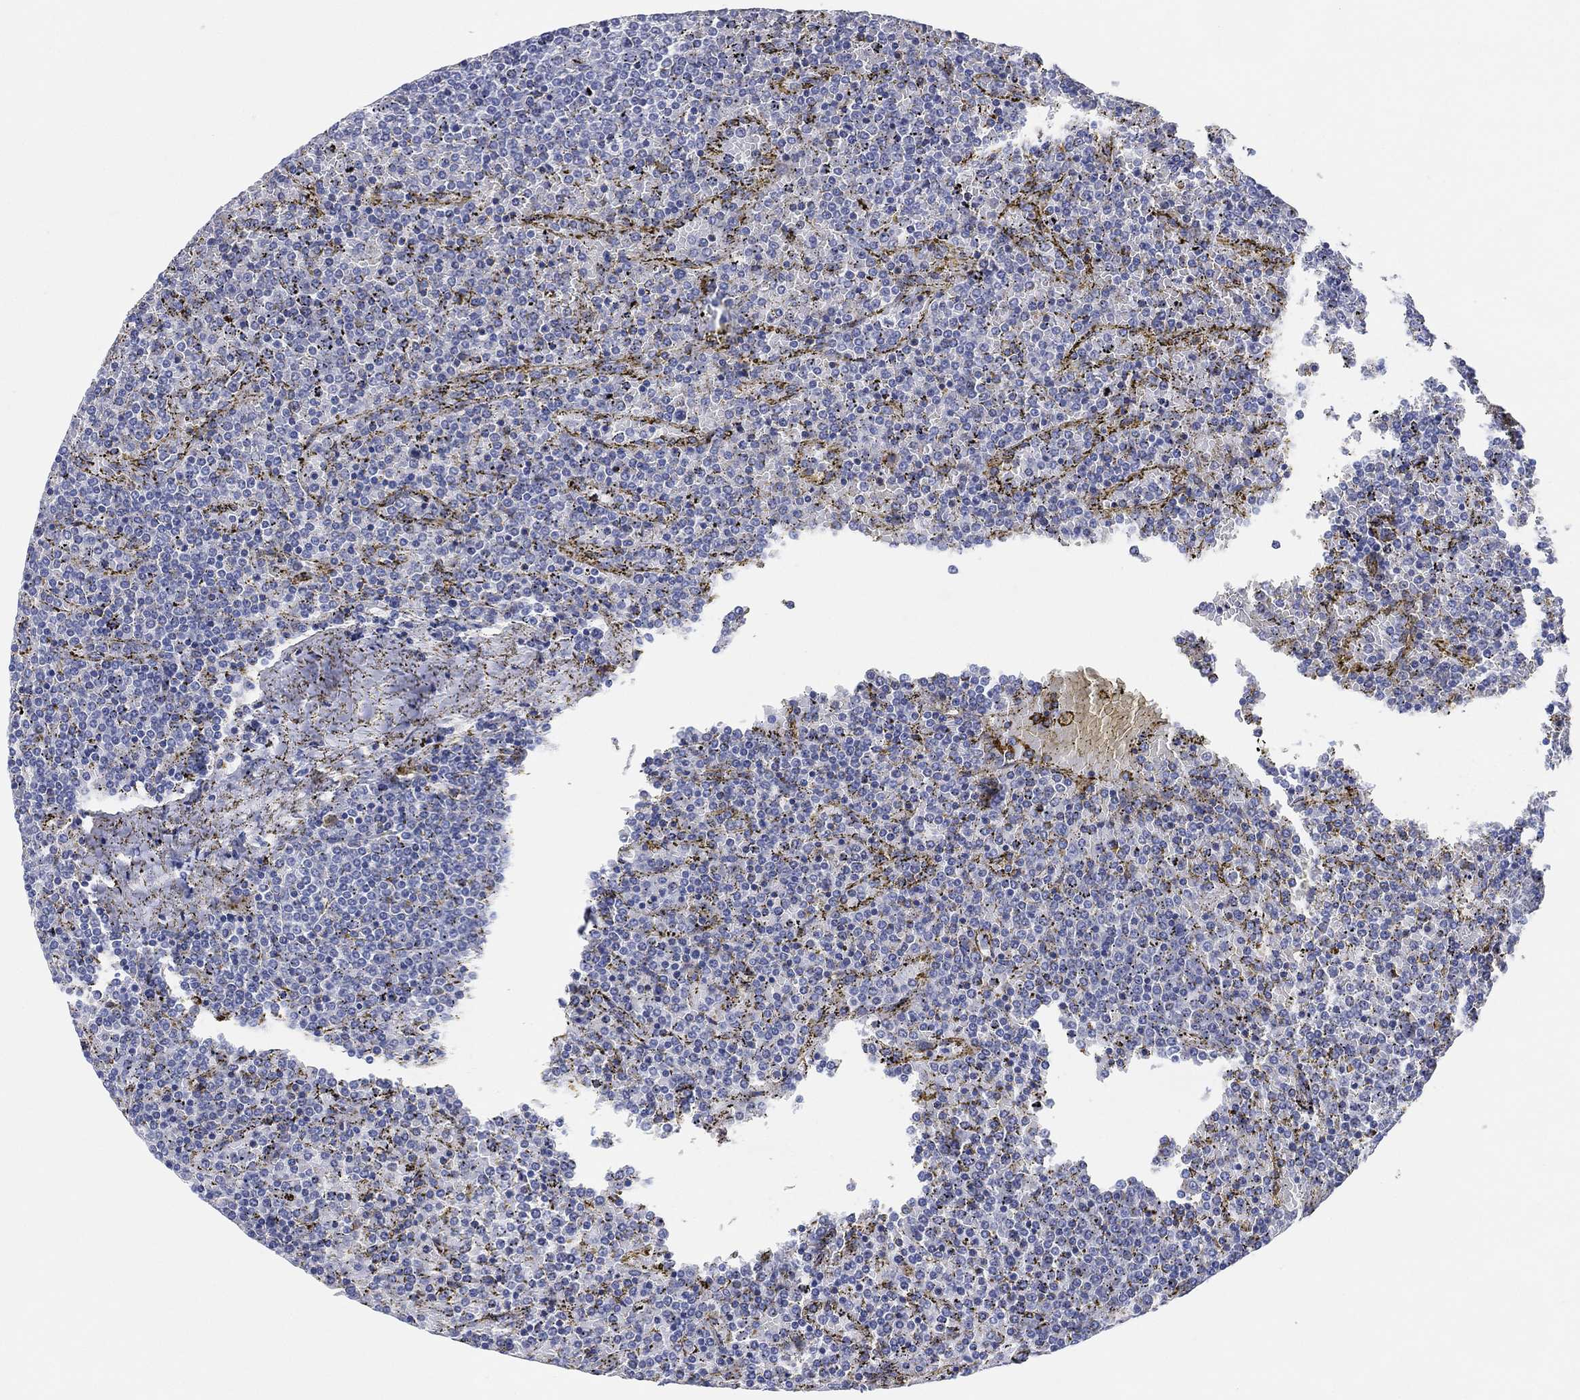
{"staining": {"intensity": "negative", "quantity": "none", "location": "none"}, "tissue": "lymphoma", "cell_type": "Tumor cells", "image_type": "cancer", "snomed": [{"axis": "morphology", "description": "Malignant lymphoma, non-Hodgkin's type, Low grade"}, {"axis": "topography", "description": "Spleen"}], "caption": "There is no significant staining in tumor cells of lymphoma.", "gene": "GALNS", "patient": {"sex": "female", "age": 77}}